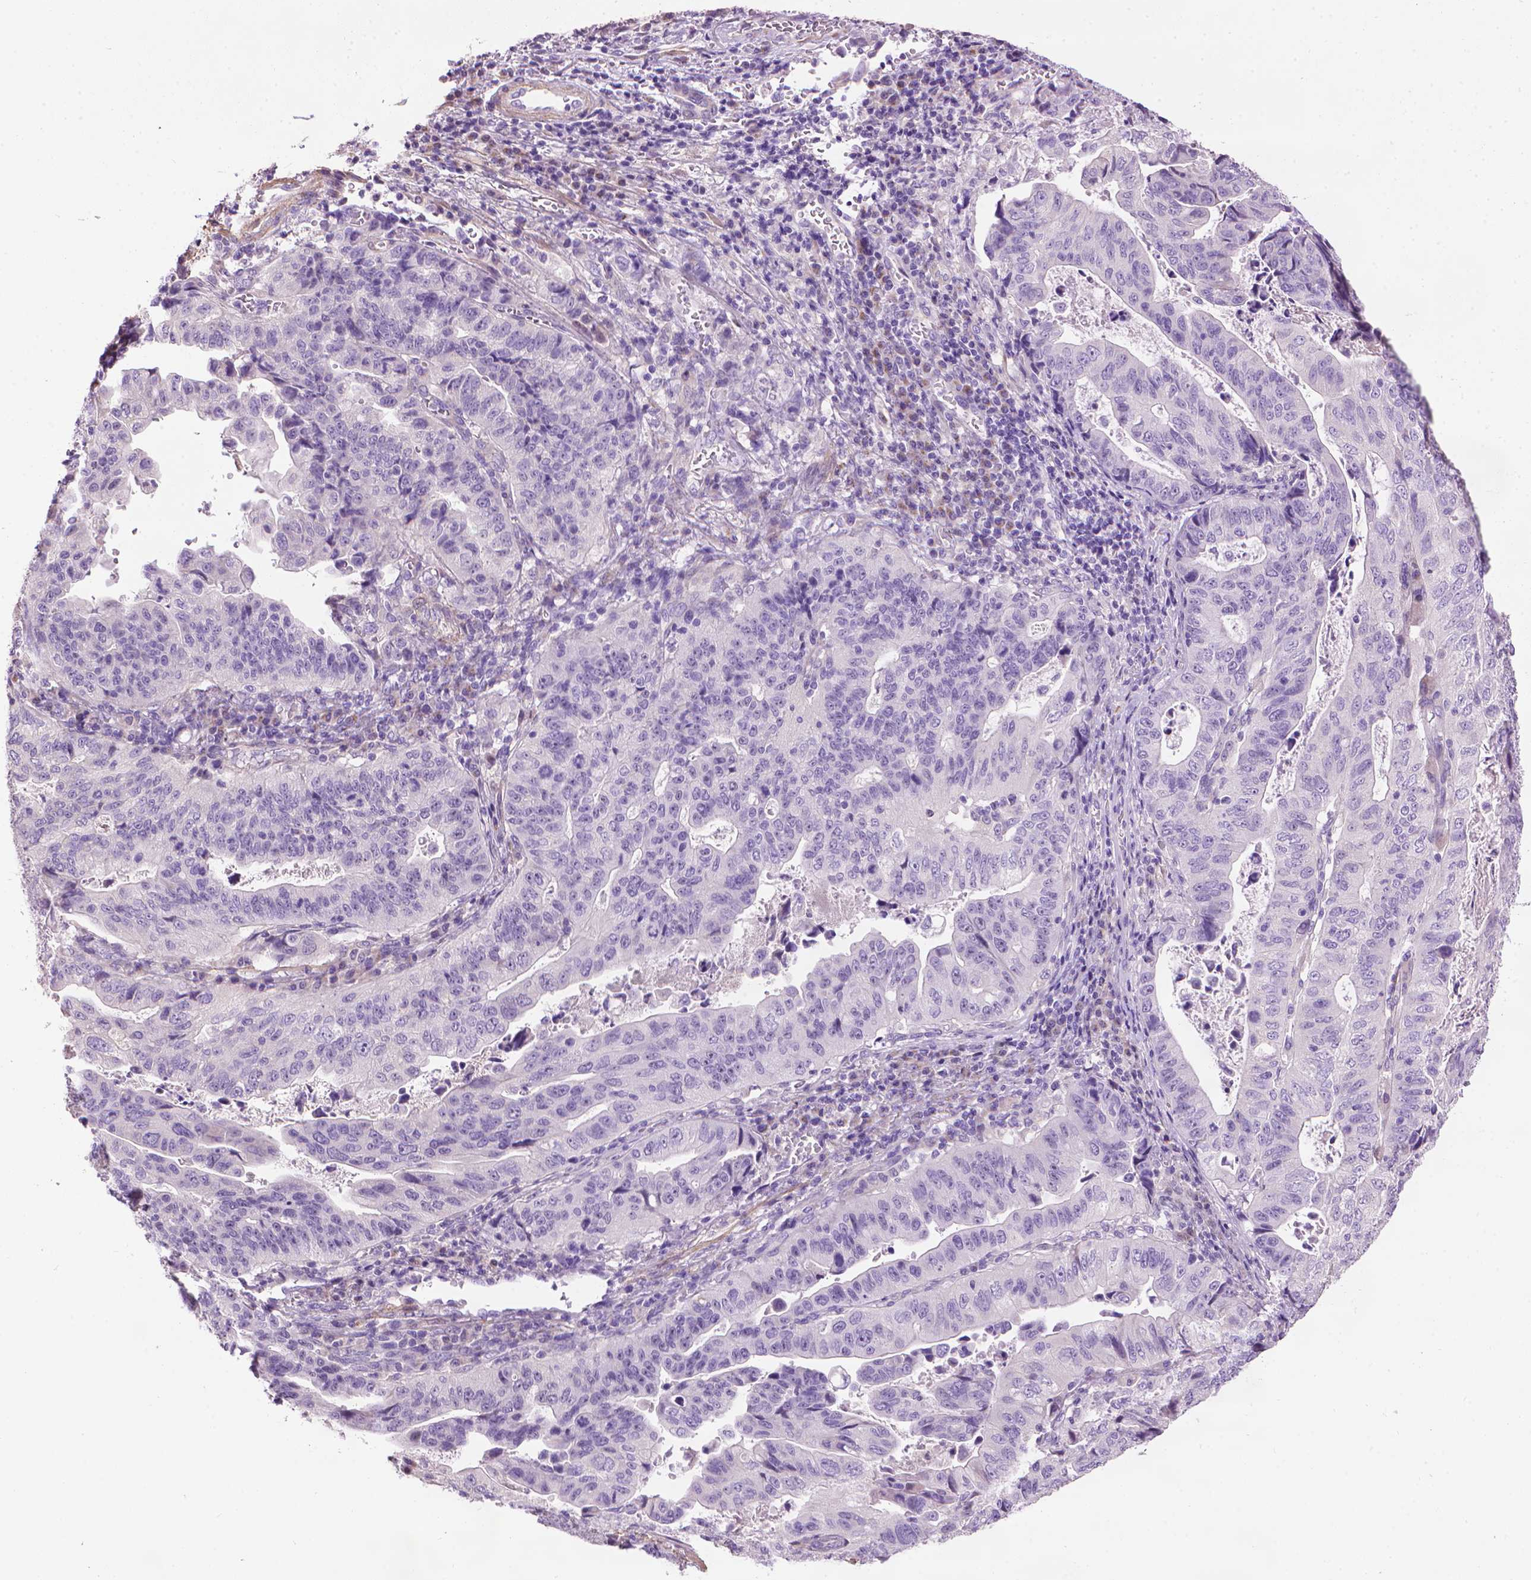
{"staining": {"intensity": "negative", "quantity": "none", "location": "none"}, "tissue": "stomach cancer", "cell_type": "Tumor cells", "image_type": "cancer", "snomed": [{"axis": "morphology", "description": "Adenocarcinoma, NOS"}, {"axis": "topography", "description": "Stomach, upper"}], "caption": "The image exhibits no staining of tumor cells in adenocarcinoma (stomach).", "gene": "AQP10", "patient": {"sex": "female", "age": 67}}